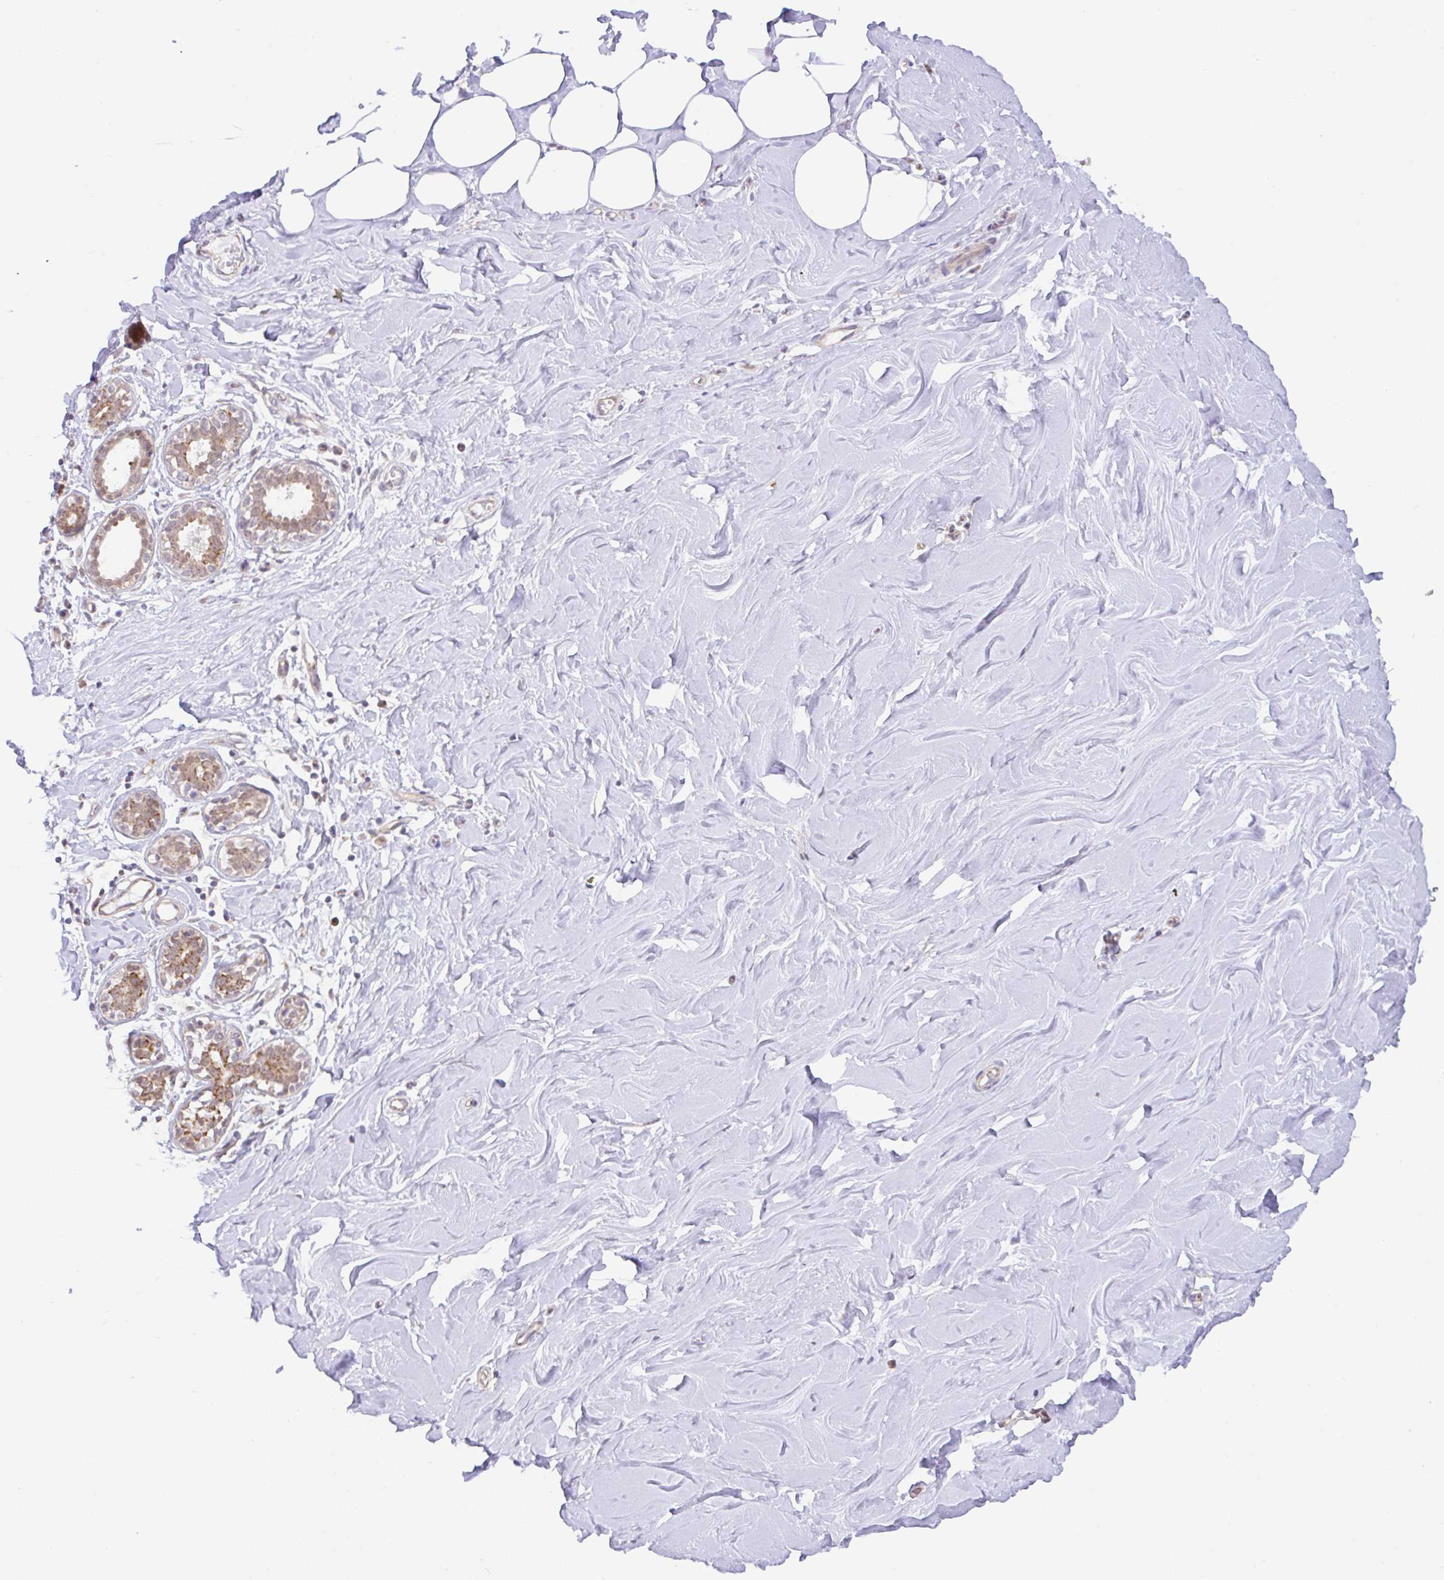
{"staining": {"intensity": "negative", "quantity": "none", "location": "none"}, "tissue": "breast", "cell_type": "Adipocytes", "image_type": "normal", "snomed": [{"axis": "morphology", "description": "Normal tissue, NOS"}, {"axis": "topography", "description": "Breast"}], "caption": "Immunohistochemical staining of benign breast exhibits no significant staining in adipocytes.", "gene": "DLEU7", "patient": {"sex": "female", "age": 27}}